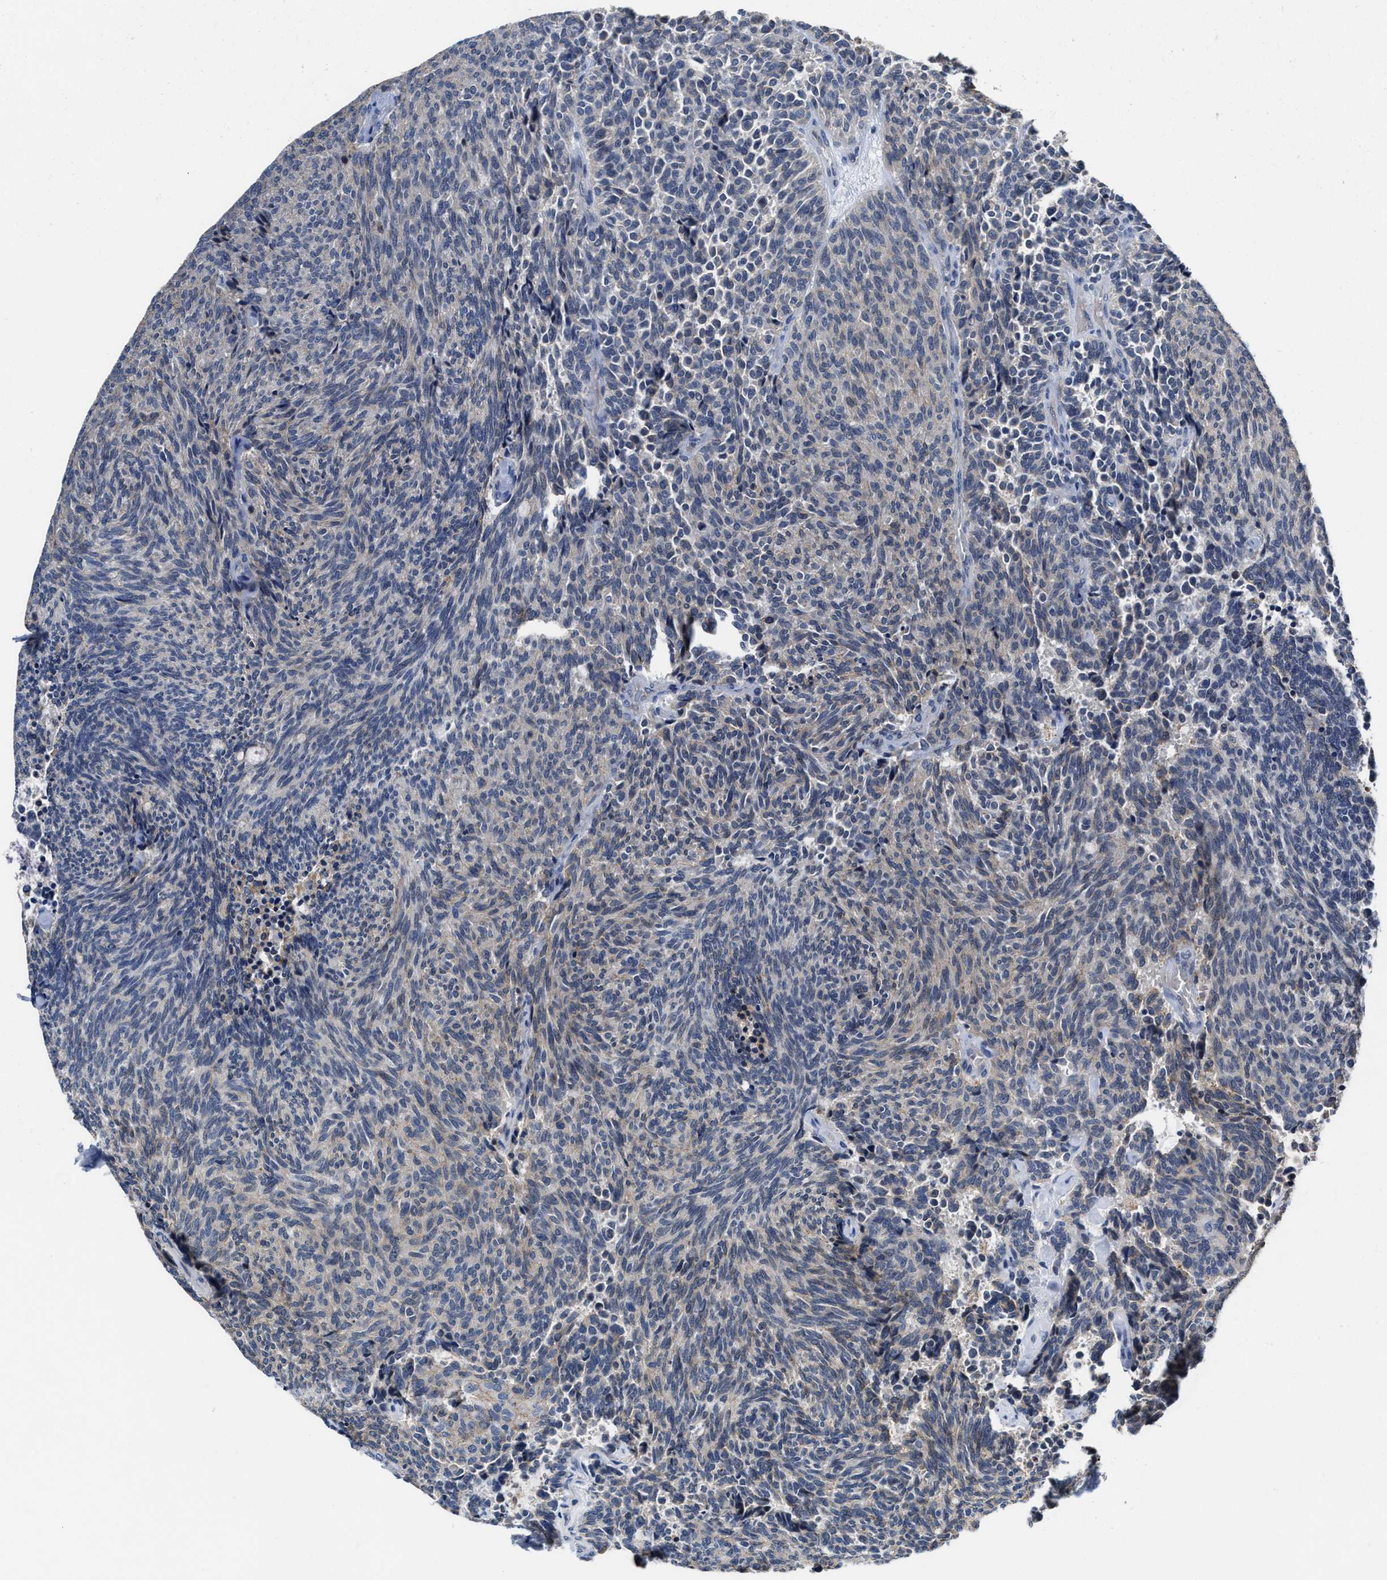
{"staining": {"intensity": "weak", "quantity": "<25%", "location": "cytoplasmic/membranous"}, "tissue": "carcinoid", "cell_type": "Tumor cells", "image_type": "cancer", "snomed": [{"axis": "morphology", "description": "Carcinoid, malignant, NOS"}, {"axis": "topography", "description": "Pancreas"}], "caption": "A micrograph of malignant carcinoid stained for a protein demonstrates no brown staining in tumor cells.", "gene": "GHITM", "patient": {"sex": "female", "age": 54}}